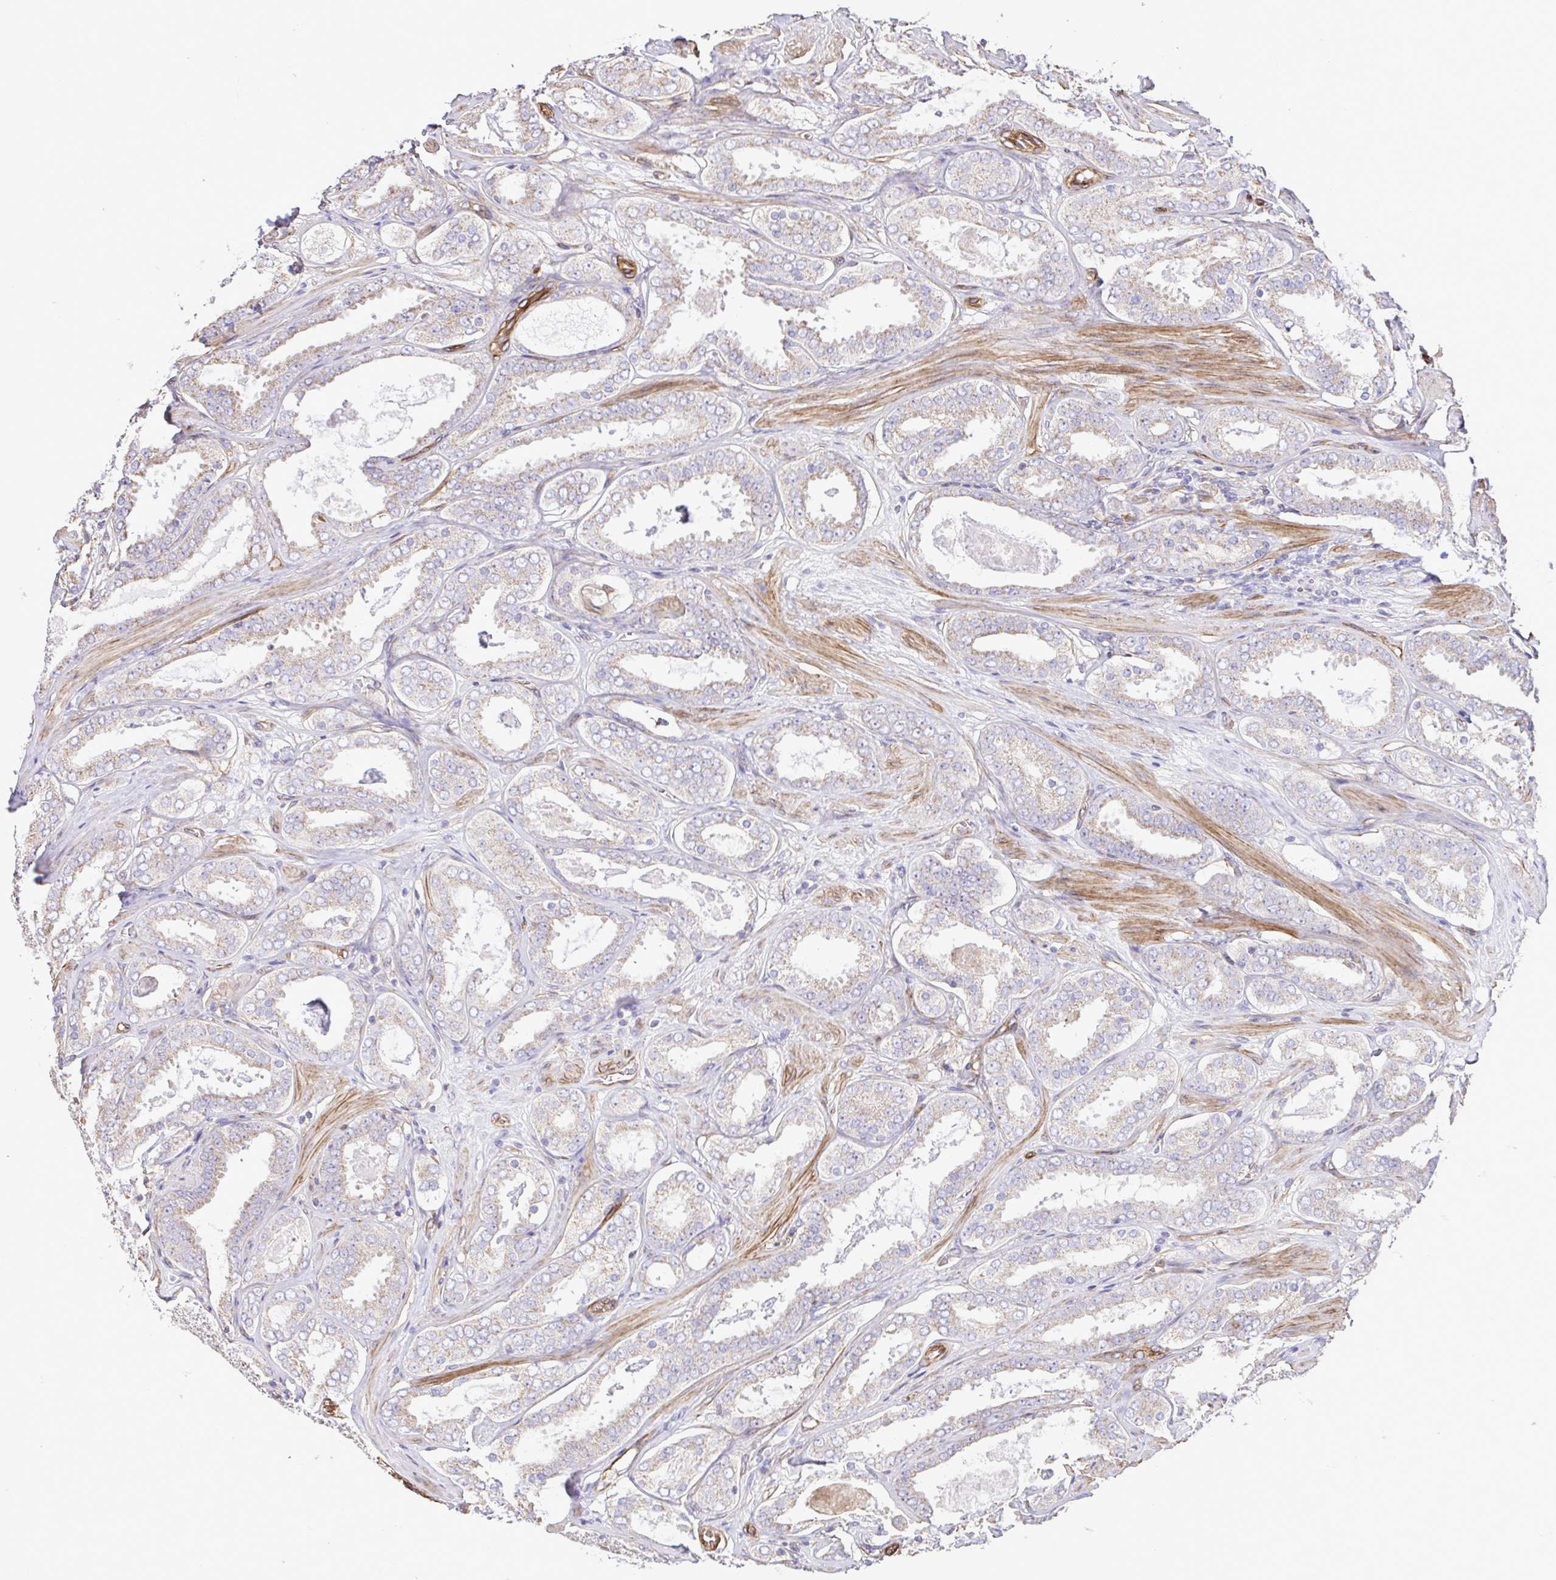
{"staining": {"intensity": "weak", "quantity": "<25%", "location": "cytoplasmic/membranous"}, "tissue": "prostate cancer", "cell_type": "Tumor cells", "image_type": "cancer", "snomed": [{"axis": "morphology", "description": "Adenocarcinoma, High grade"}, {"axis": "topography", "description": "Prostate"}], "caption": "This is an immunohistochemistry (IHC) image of prostate cancer. There is no staining in tumor cells.", "gene": "FLT1", "patient": {"sex": "male", "age": 63}}